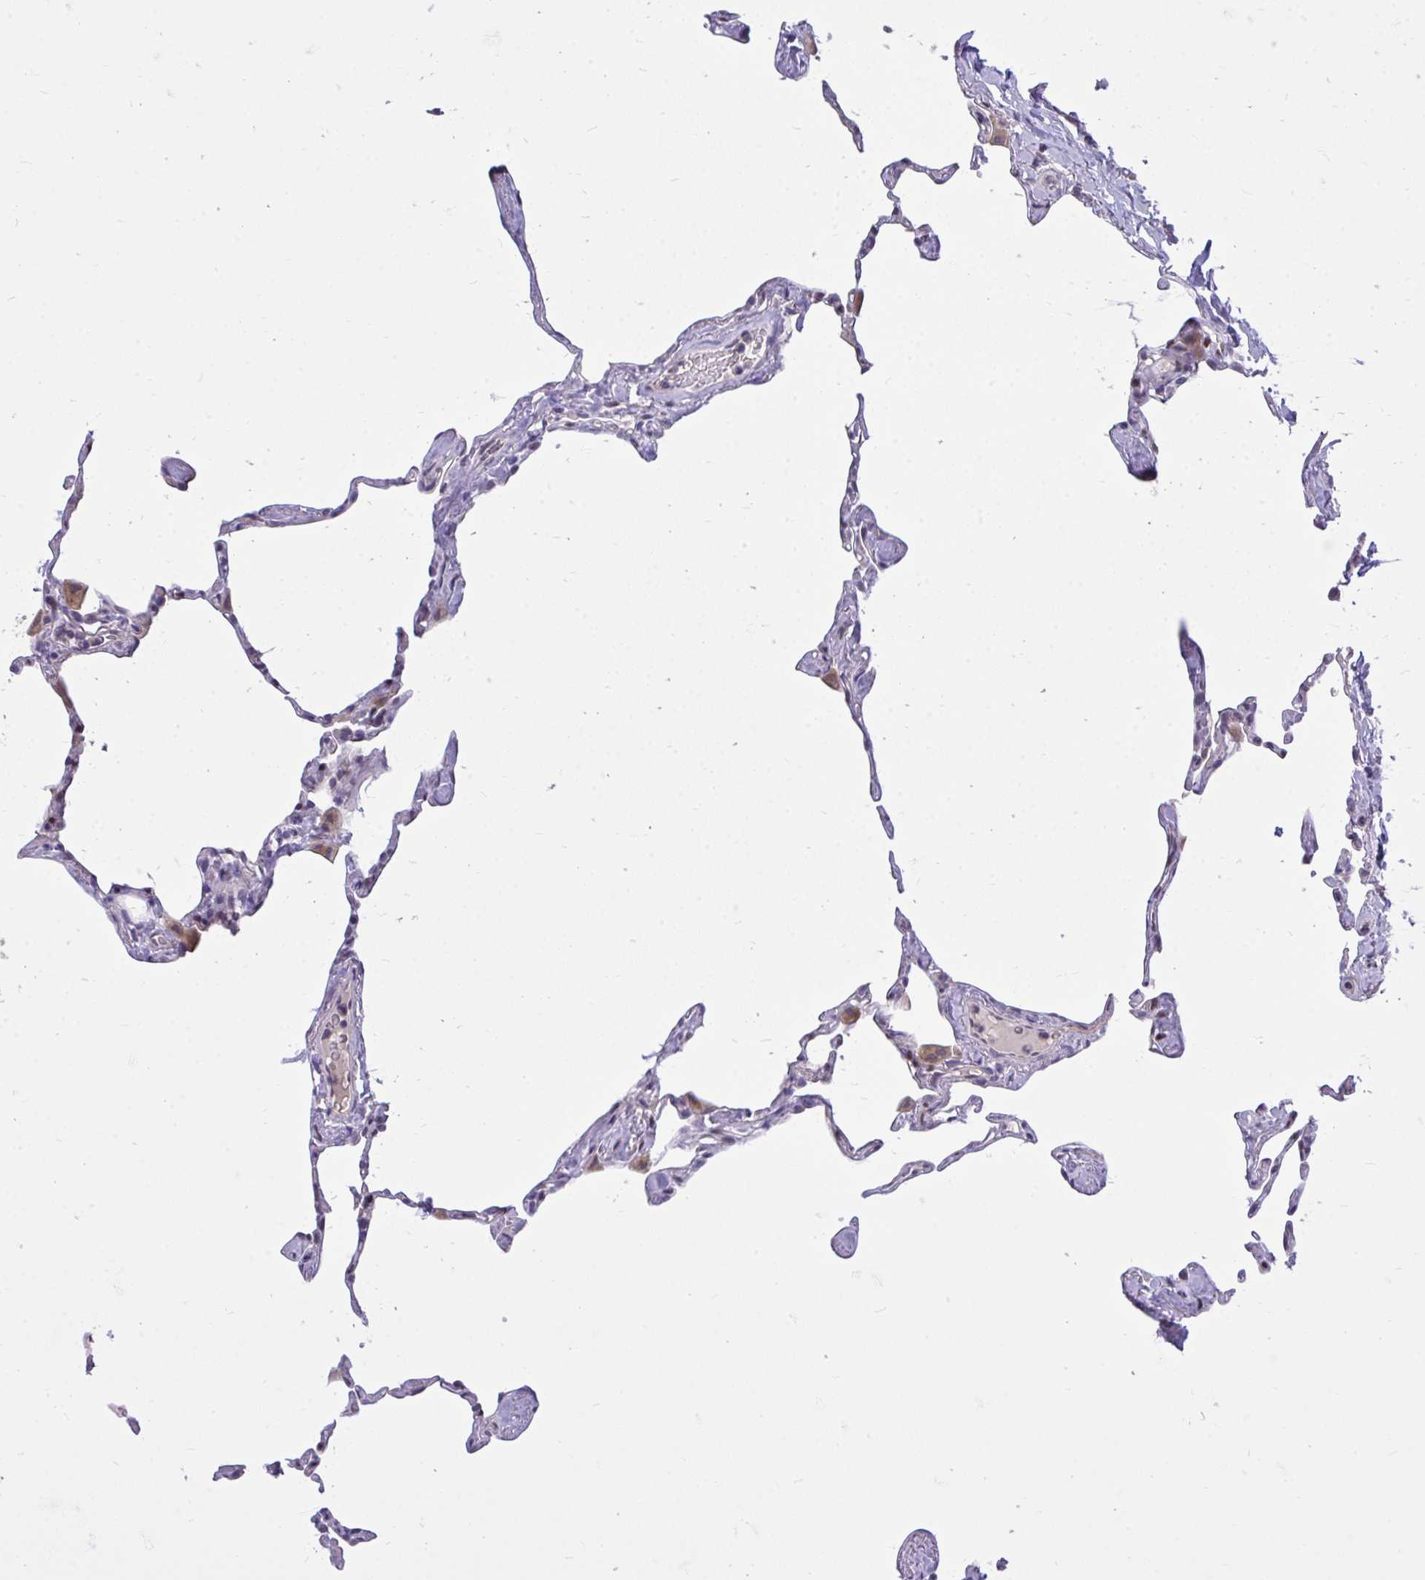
{"staining": {"intensity": "weak", "quantity": "25%-75%", "location": "cytoplasmic/membranous"}, "tissue": "lung", "cell_type": "Alveolar cells", "image_type": "normal", "snomed": [{"axis": "morphology", "description": "Normal tissue, NOS"}, {"axis": "topography", "description": "Lung"}], "caption": "IHC micrograph of normal lung: human lung stained using immunohistochemistry (IHC) reveals low levels of weak protein expression localized specifically in the cytoplasmic/membranous of alveolar cells, appearing as a cytoplasmic/membranous brown color.", "gene": "HMBOX1", "patient": {"sex": "male", "age": 65}}